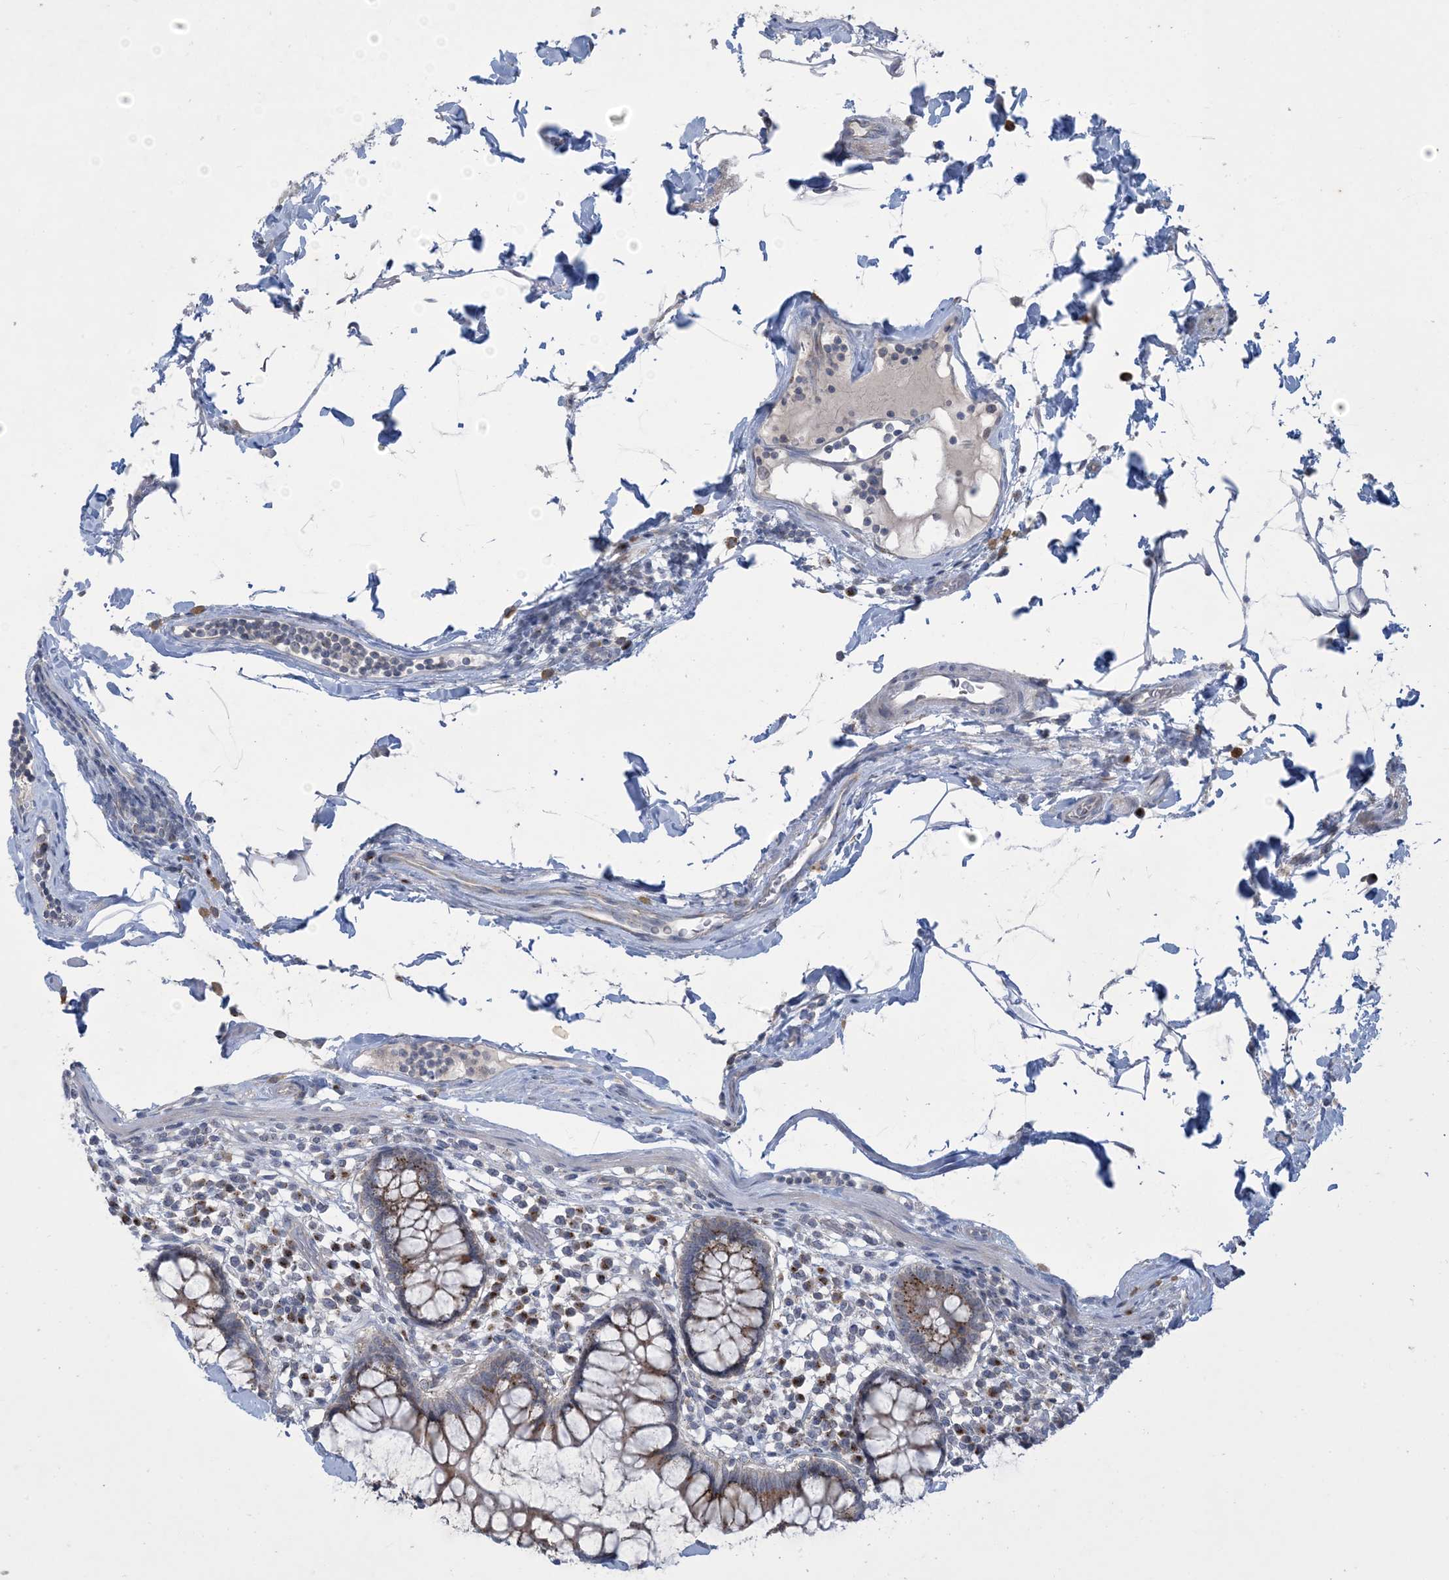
{"staining": {"intensity": "weak", "quantity": "25%-75%", "location": "cytoplasmic/membranous"}, "tissue": "colon", "cell_type": "Endothelial cells", "image_type": "normal", "snomed": [{"axis": "morphology", "description": "Normal tissue, NOS"}, {"axis": "topography", "description": "Colon"}], "caption": "Endothelial cells reveal low levels of weak cytoplasmic/membranous staining in about 25%-75% of cells in unremarkable colon.", "gene": "CCDC14", "patient": {"sex": "female", "age": 79}}